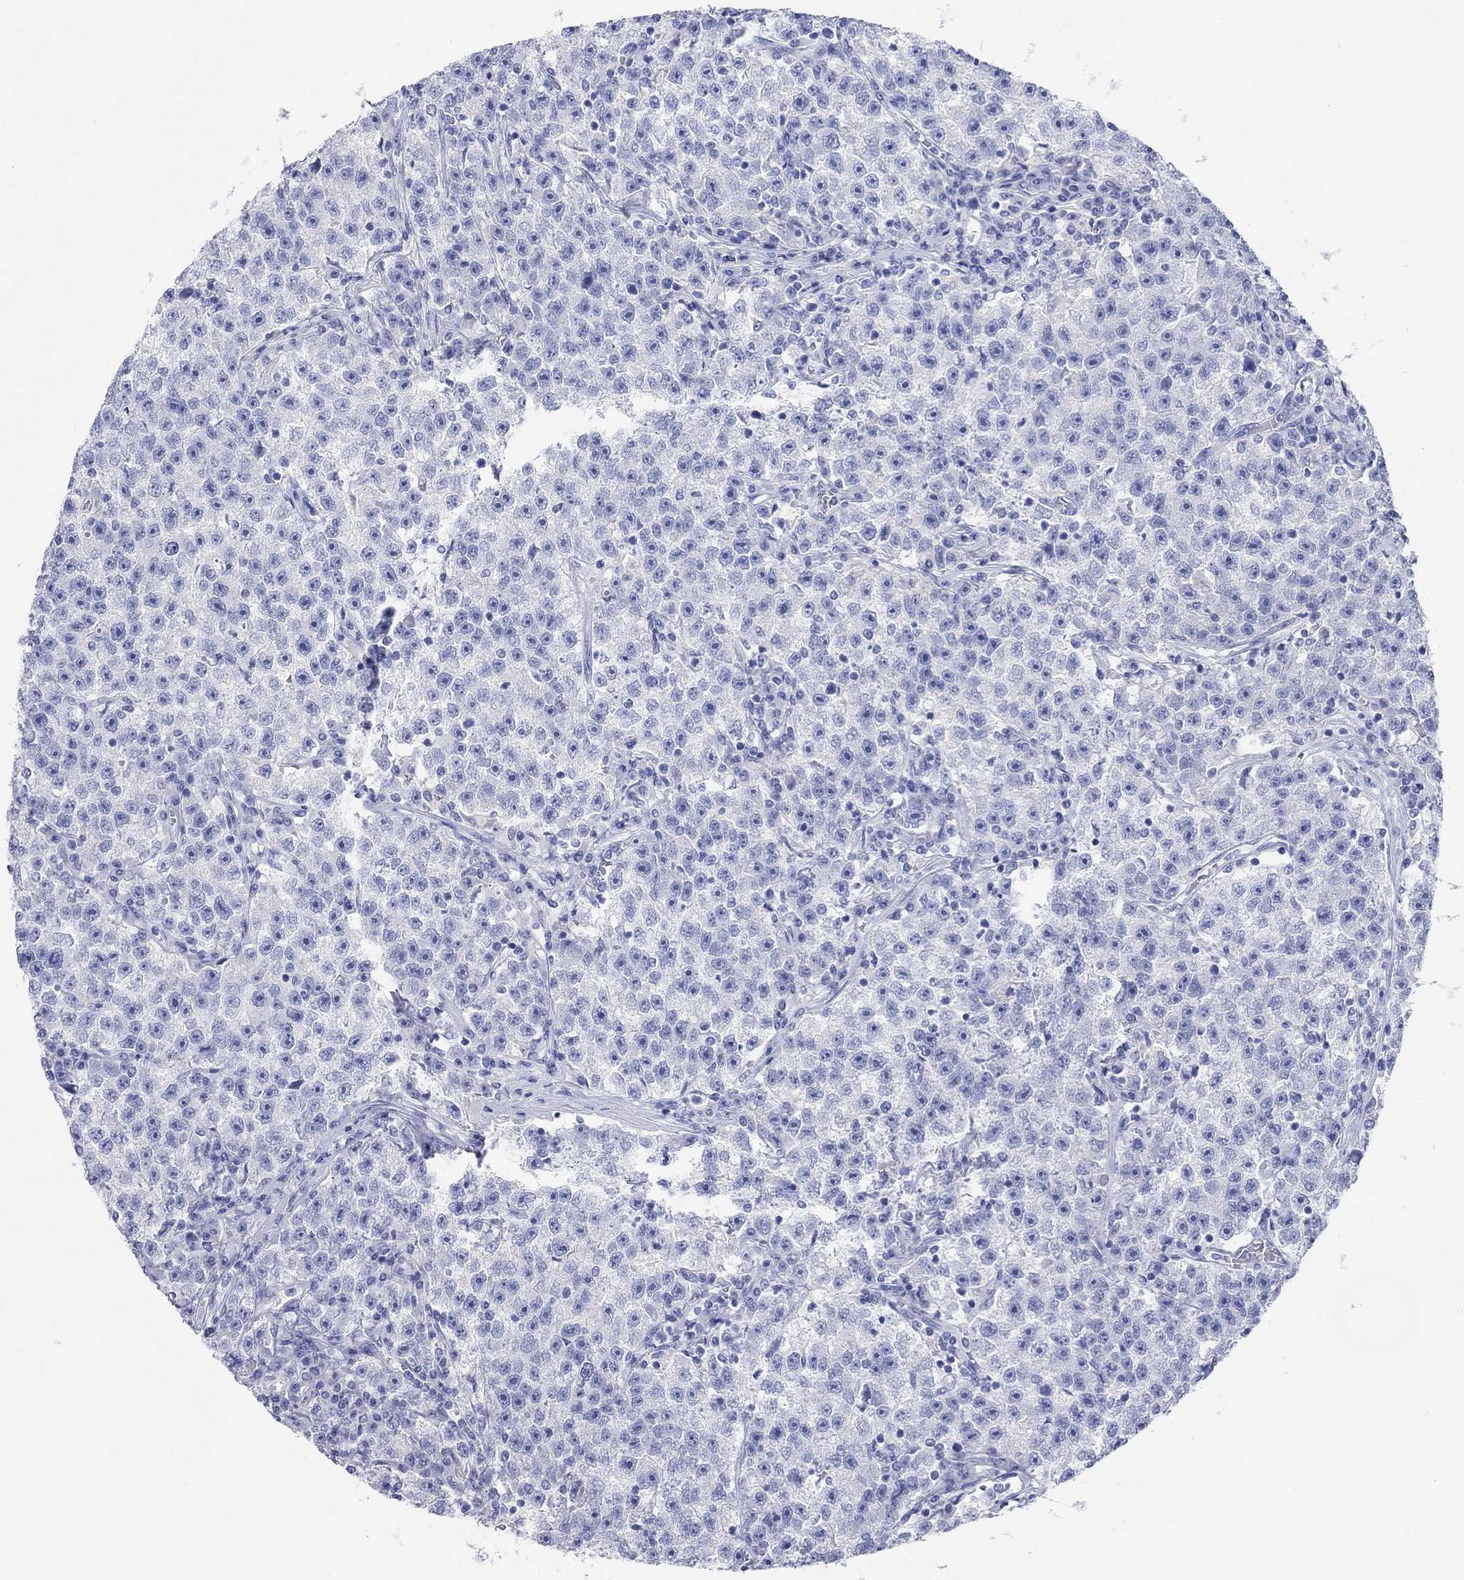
{"staining": {"intensity": "negative", "quantity": "none", "location": "none"}, "tissue": "testis cancer", "cell_type": "Tumor cells", "image_type": "cancer", "snomed": [{"axis": "morphology", "description": "Seminoma, NOS"}, {"axis": "topography", "description": "Testis"}], "caption": "Tumor cells show no significant staining in testis cancer (seminoma).", "gene": "SPATA9", "patient": {"sex": "male", "age": 22}}